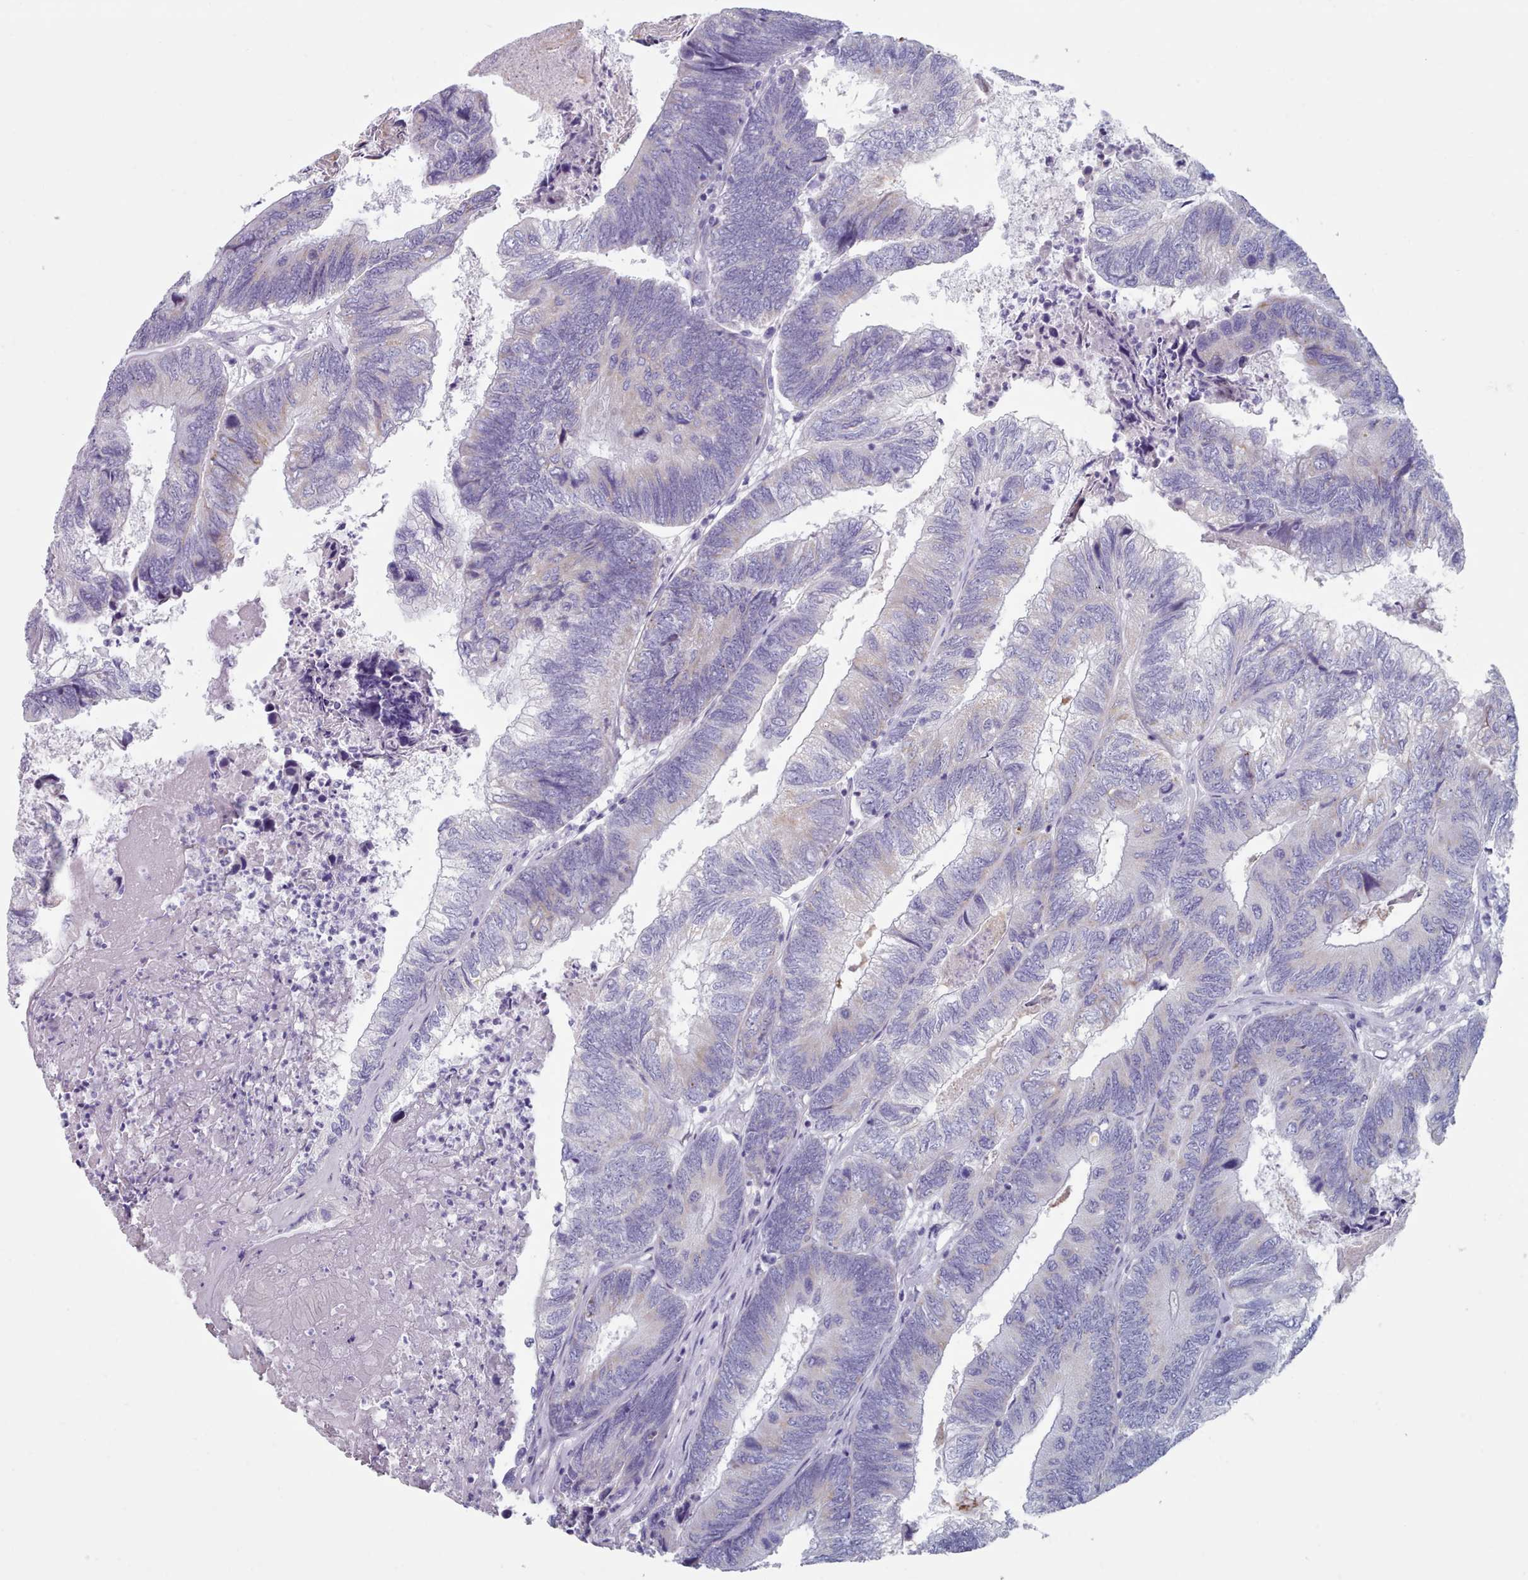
{"staining": {"intensity": "negative", "quantity": "none", "location": "none"}, "tissue": "colorectal cancer", "cell_type": "Tumor cells", "image_type": "cancer", "snomed": [{"axis": "morphology", "description": "Adenocarcinoma, NOS"}, {"axis": "topography", "description": "Colon"}], "caption": "High magnification brightfield microscopy of colorectal cancer (adenocarcinoma) stained with DAB (3,3'-diaminobenzidine) (brown) and counterstained with hematoxylin (blue): tumor cells show no significant staining.", "gene": "HAO1", "patient": {"sex": "female", "age": 67}}